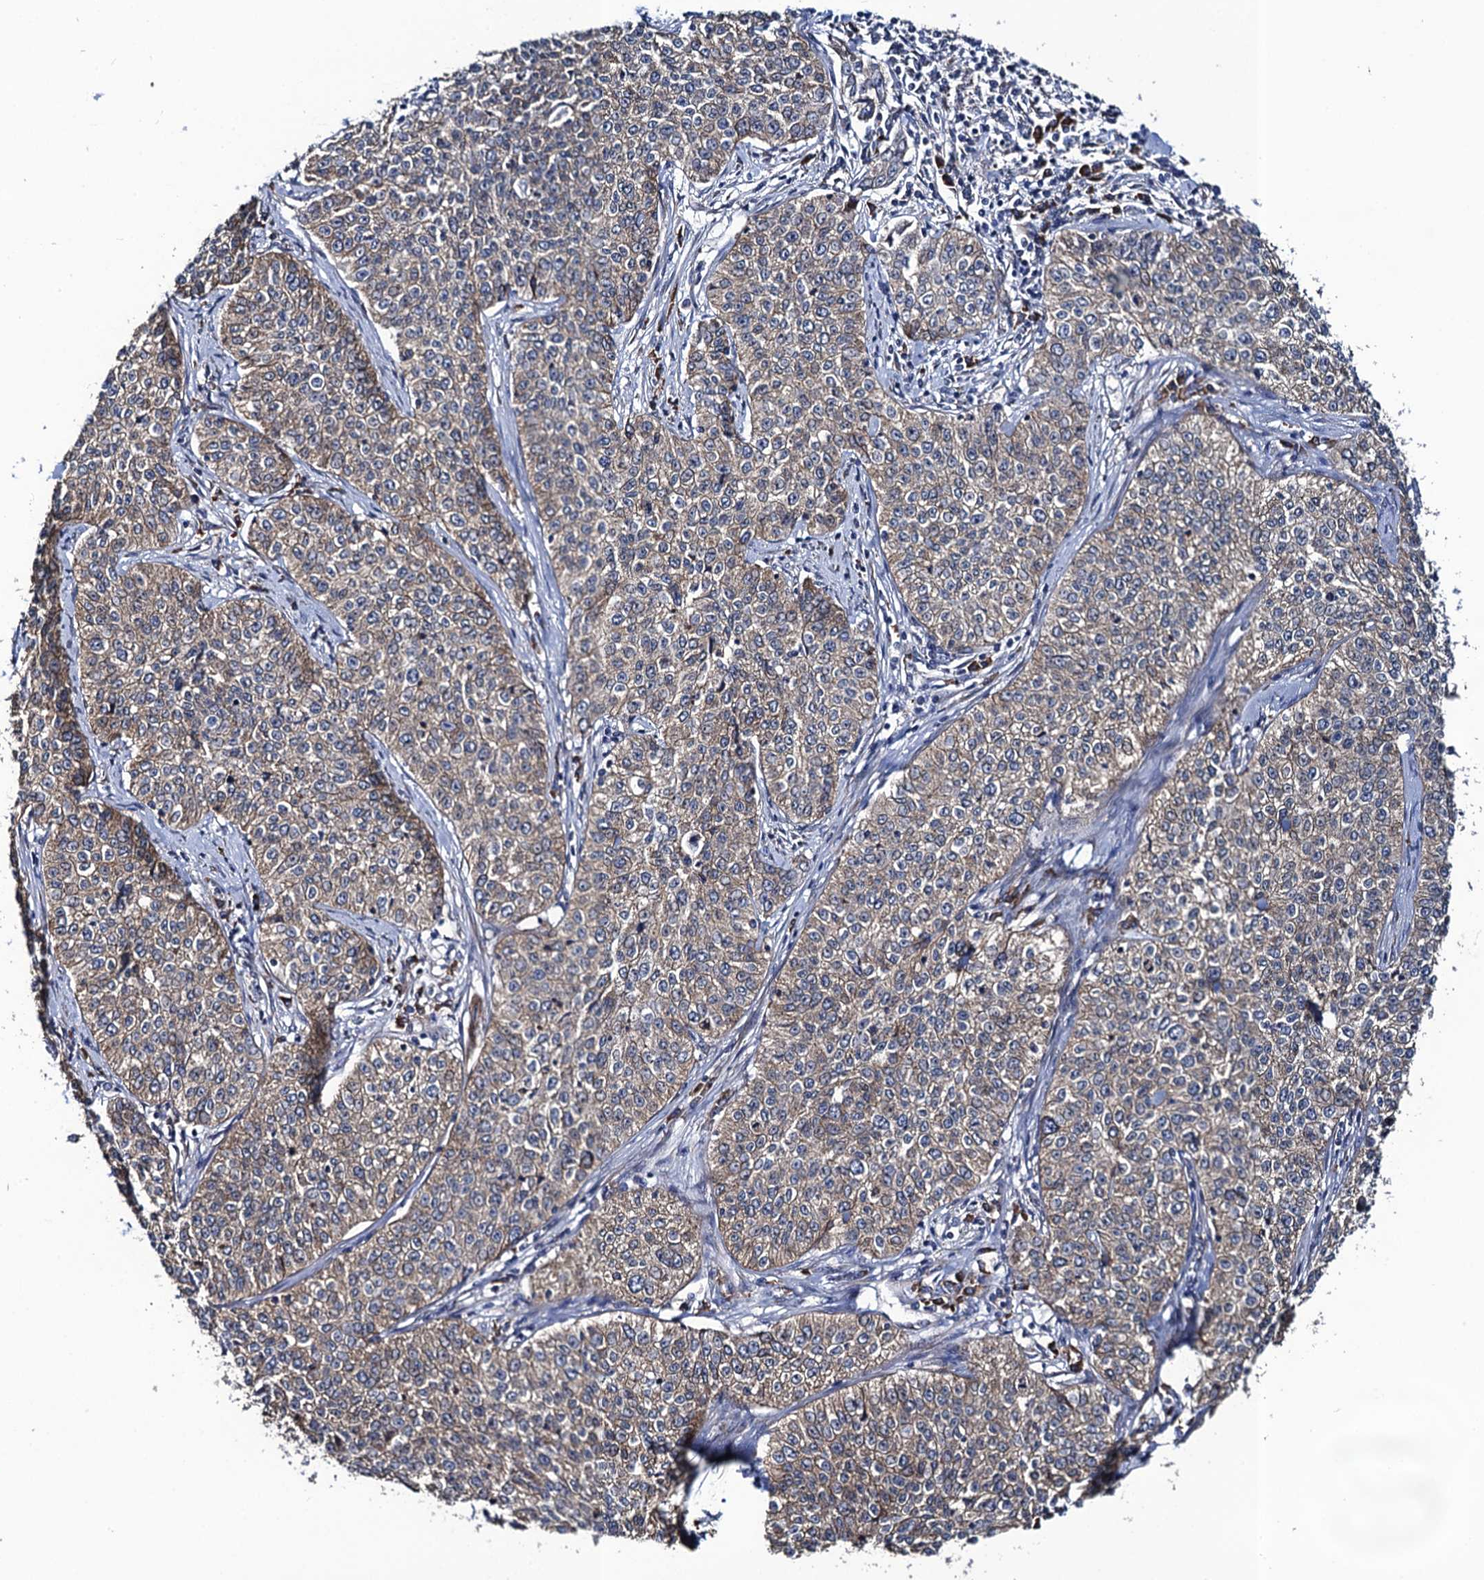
{"staining": {"intensity": "weak", "quantity": ">75%", "location": "cytoplasmic/membranous"}, "tissue": "cervical cancer", "cell_type": "Tumor cells", "image_type": "cancer", "snomed": [{"axis": "morphology", "description": "Squamous cell carcinoma, NOS"}, {"axis": "topography", "description": "Cervix"}], "caption": "High-magnification brightfield microscopy of squamous cell carcinoma (cervical) stained with DAB (3,3'-diaminobenzidine) (brown) and counterstained with hematoxylin (blue). tumor cells exhibit weak cytoplasmic/membranous positivity is appreciated in approximately>75% of cells. (Brightfield microscopy of DAB IHC at high magnification).", "gene": "PGLS", "patient": {"sex": "female", "age": 35}}